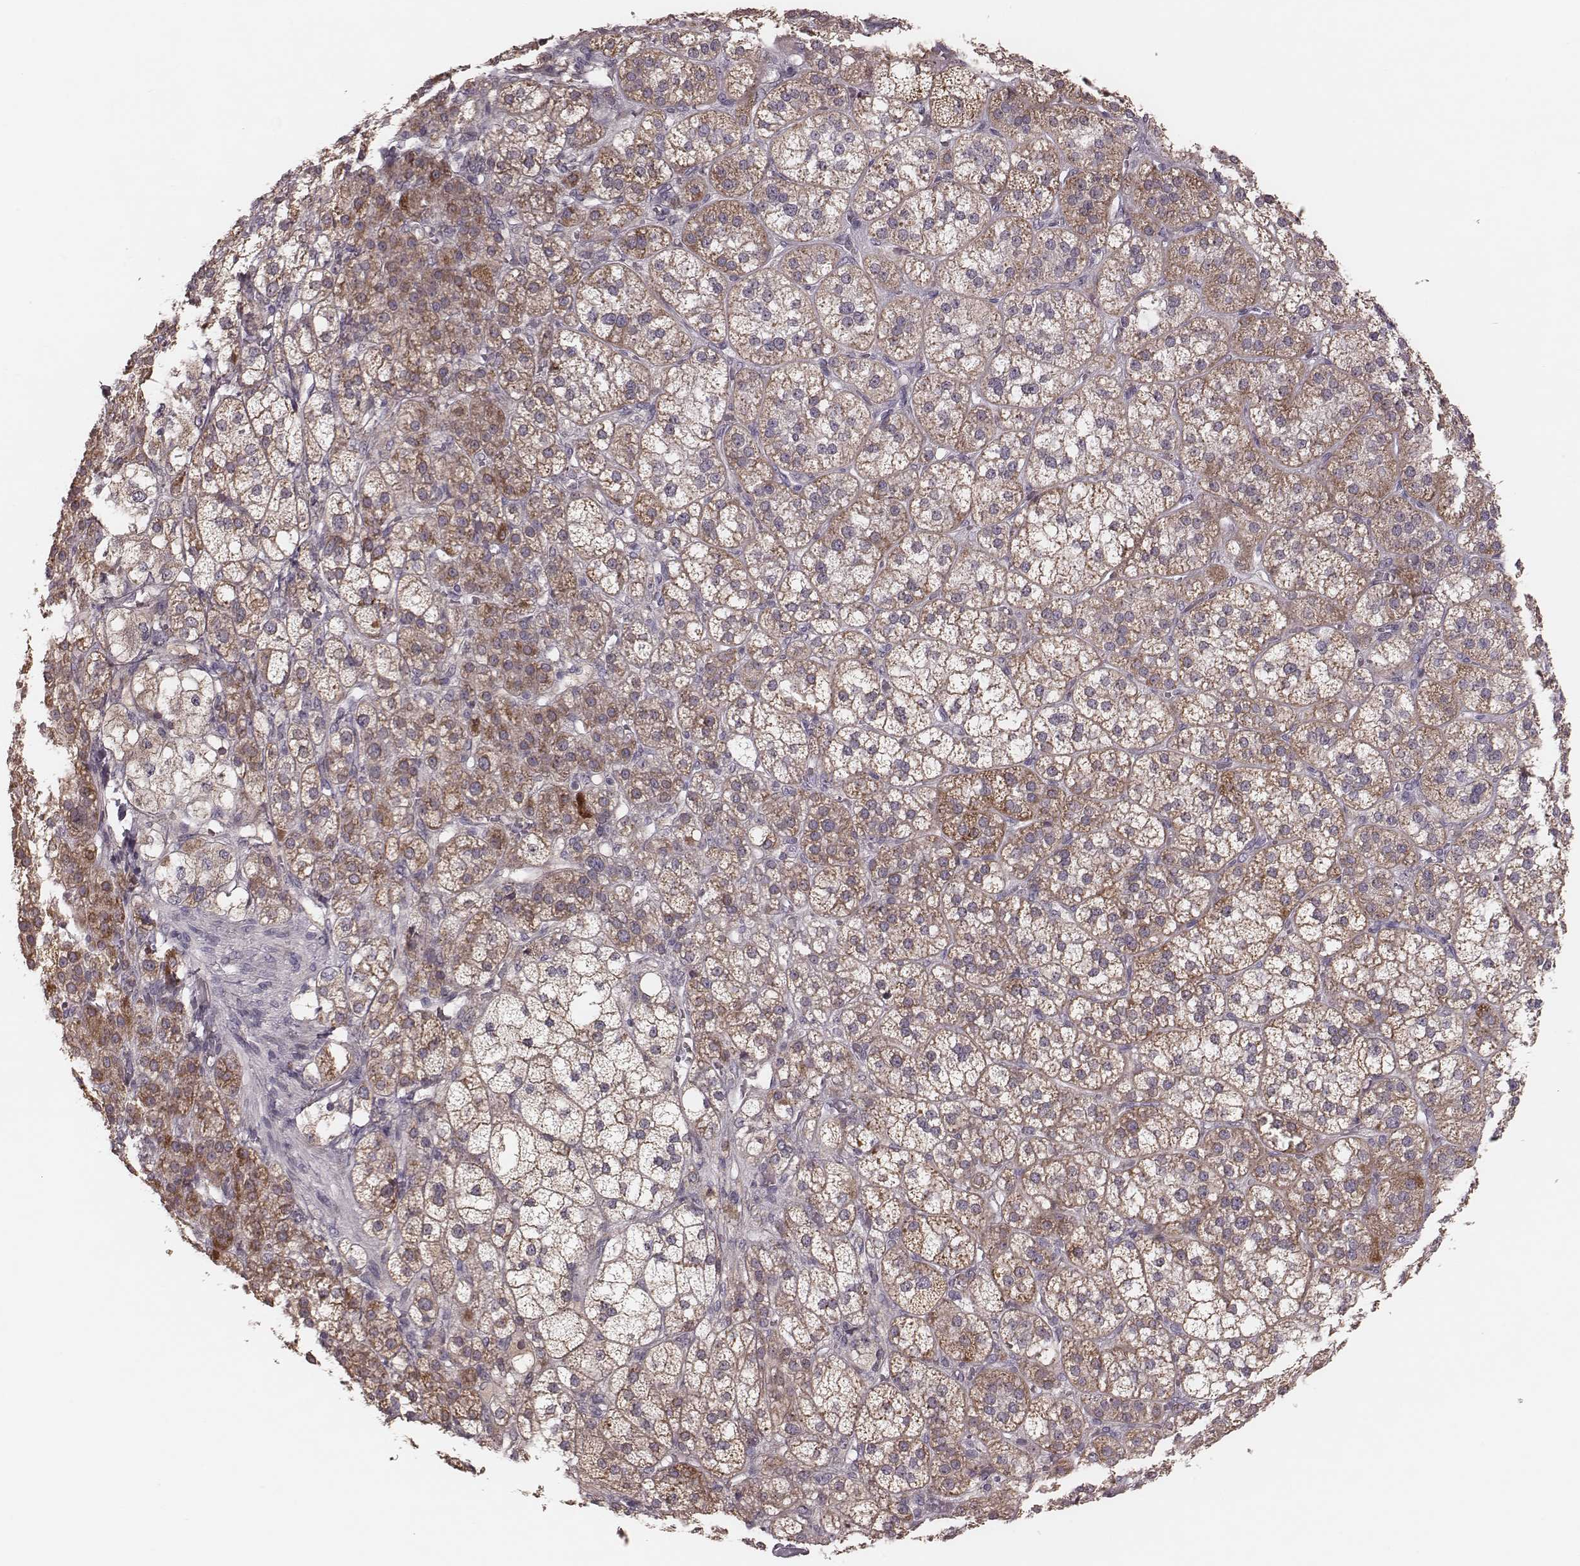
{"staining": {"intensity": "moderate", "quantity": "25%-75%", "location": "cytoplasmic/membranous"}, "tissue": "adrenal gland", "cell_type": "Glandular cells", "image_type": "normal", "snomed": [{"axis": "morphology", "description": "Normal tissue, NOS"}, {"axis": "topography", "description": "Adrenal gland"}], "caption": "The histopathology image demonstrates a brown stain indicating the presence of a protein in the cytoplasmic/membranous of glandular cells in adrenal gland. The protein of interest is stained brown, and the nuclei are stained in blue (DAB IHC with brightfield microscopy, high magnification).", "gene": "MRPS27", "patient": {"sex": "female", "age": 60}}